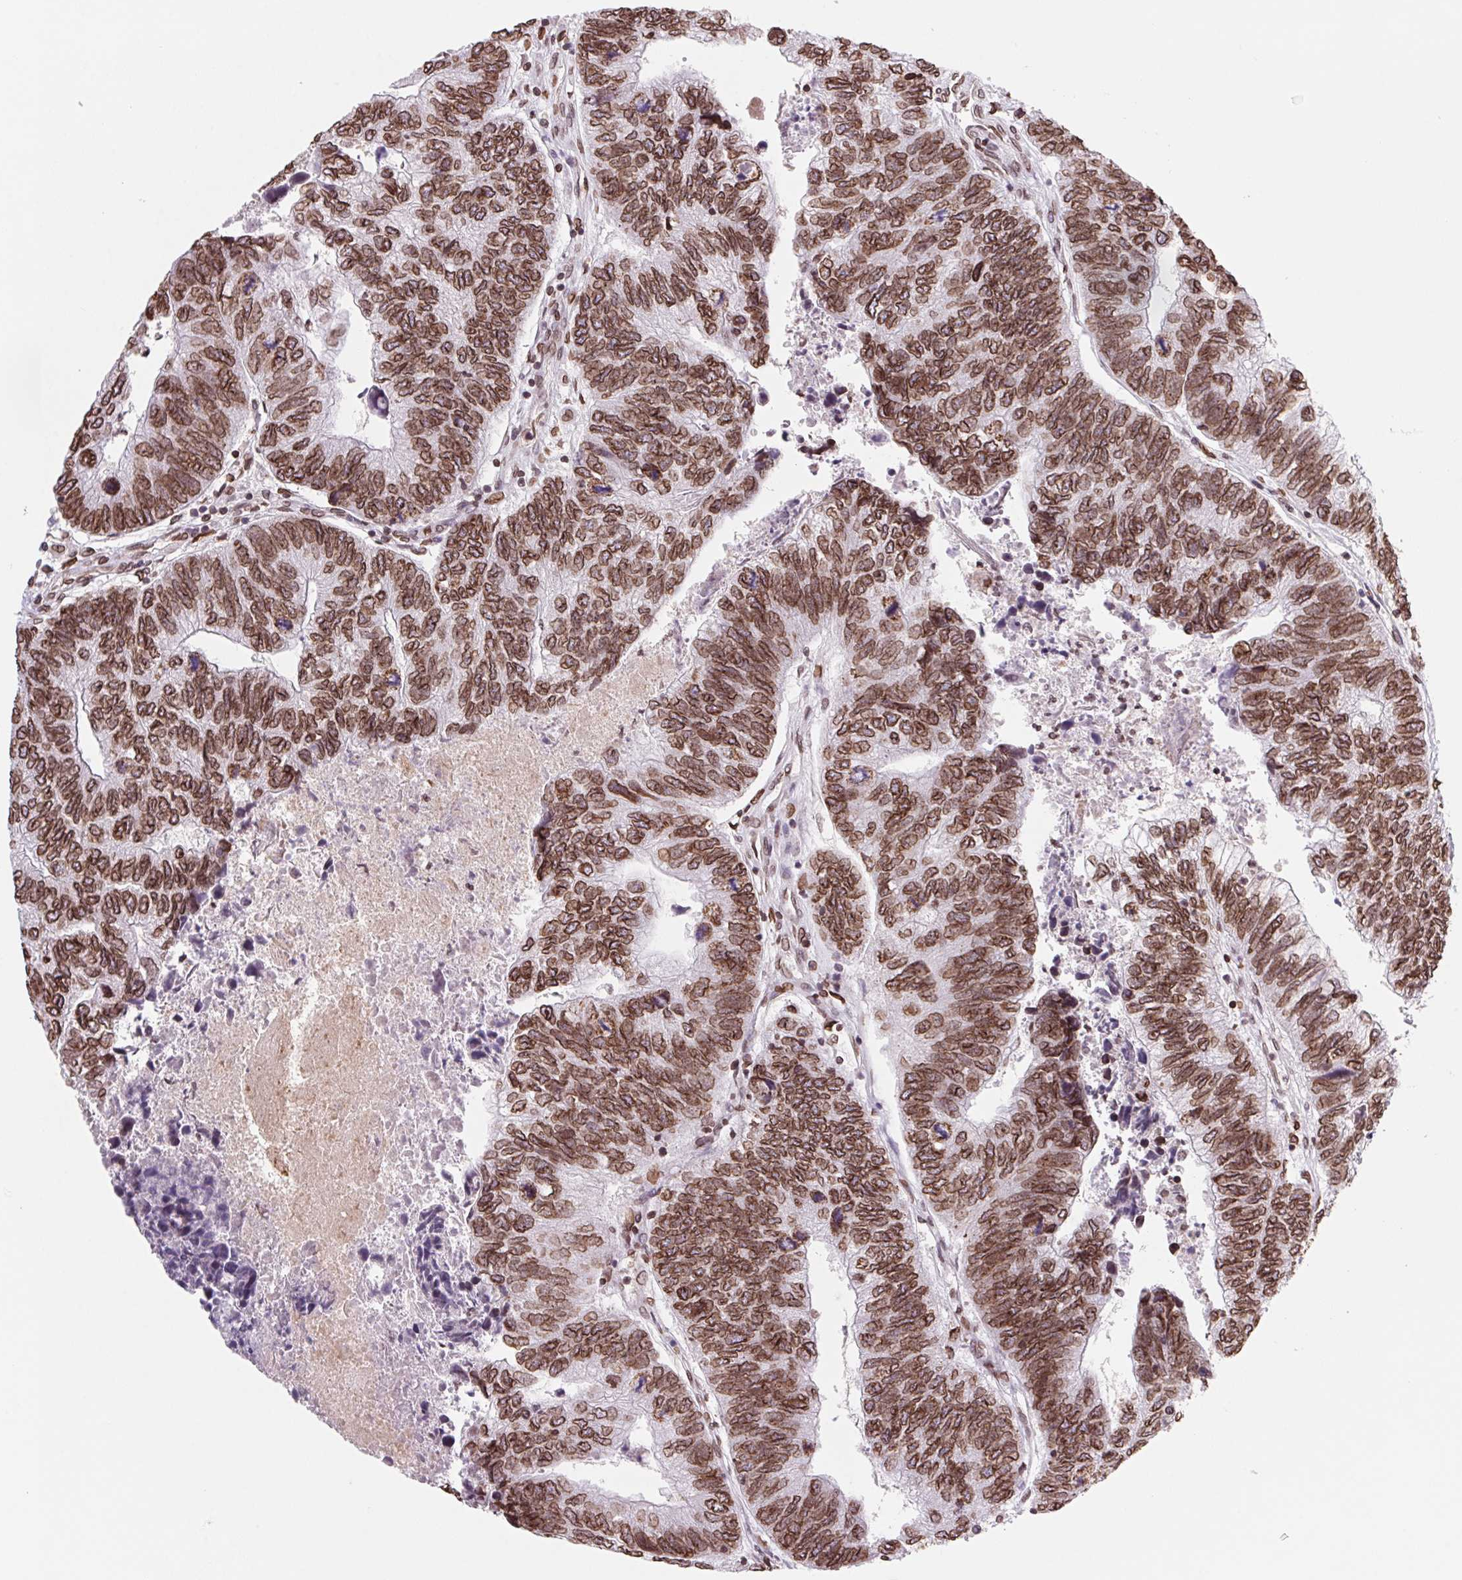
{"staining": {"intensity": "strong", "quantity": ">75%", "location": "cytoplasmic/membranous,nuclear"}, "tissue": "colorectal cancer", "cell_type": "Tumor cells", "image_type": "cancer", "snomed": [{"axis": "morphology", "description": "Adenocarcinoma, NOS"}, {"axis": "topography", "description": "Colon"}], "caption": "This micrograph displays immunohistochemistry (IHC) staining of colorectal adenocarcinoma, with high strong cytoplasmic/membranous and nuclear expression in approximately >75% of tumor cells.", "gene": "LMNB2", "patient": {"sex": "female", "age": 67}}